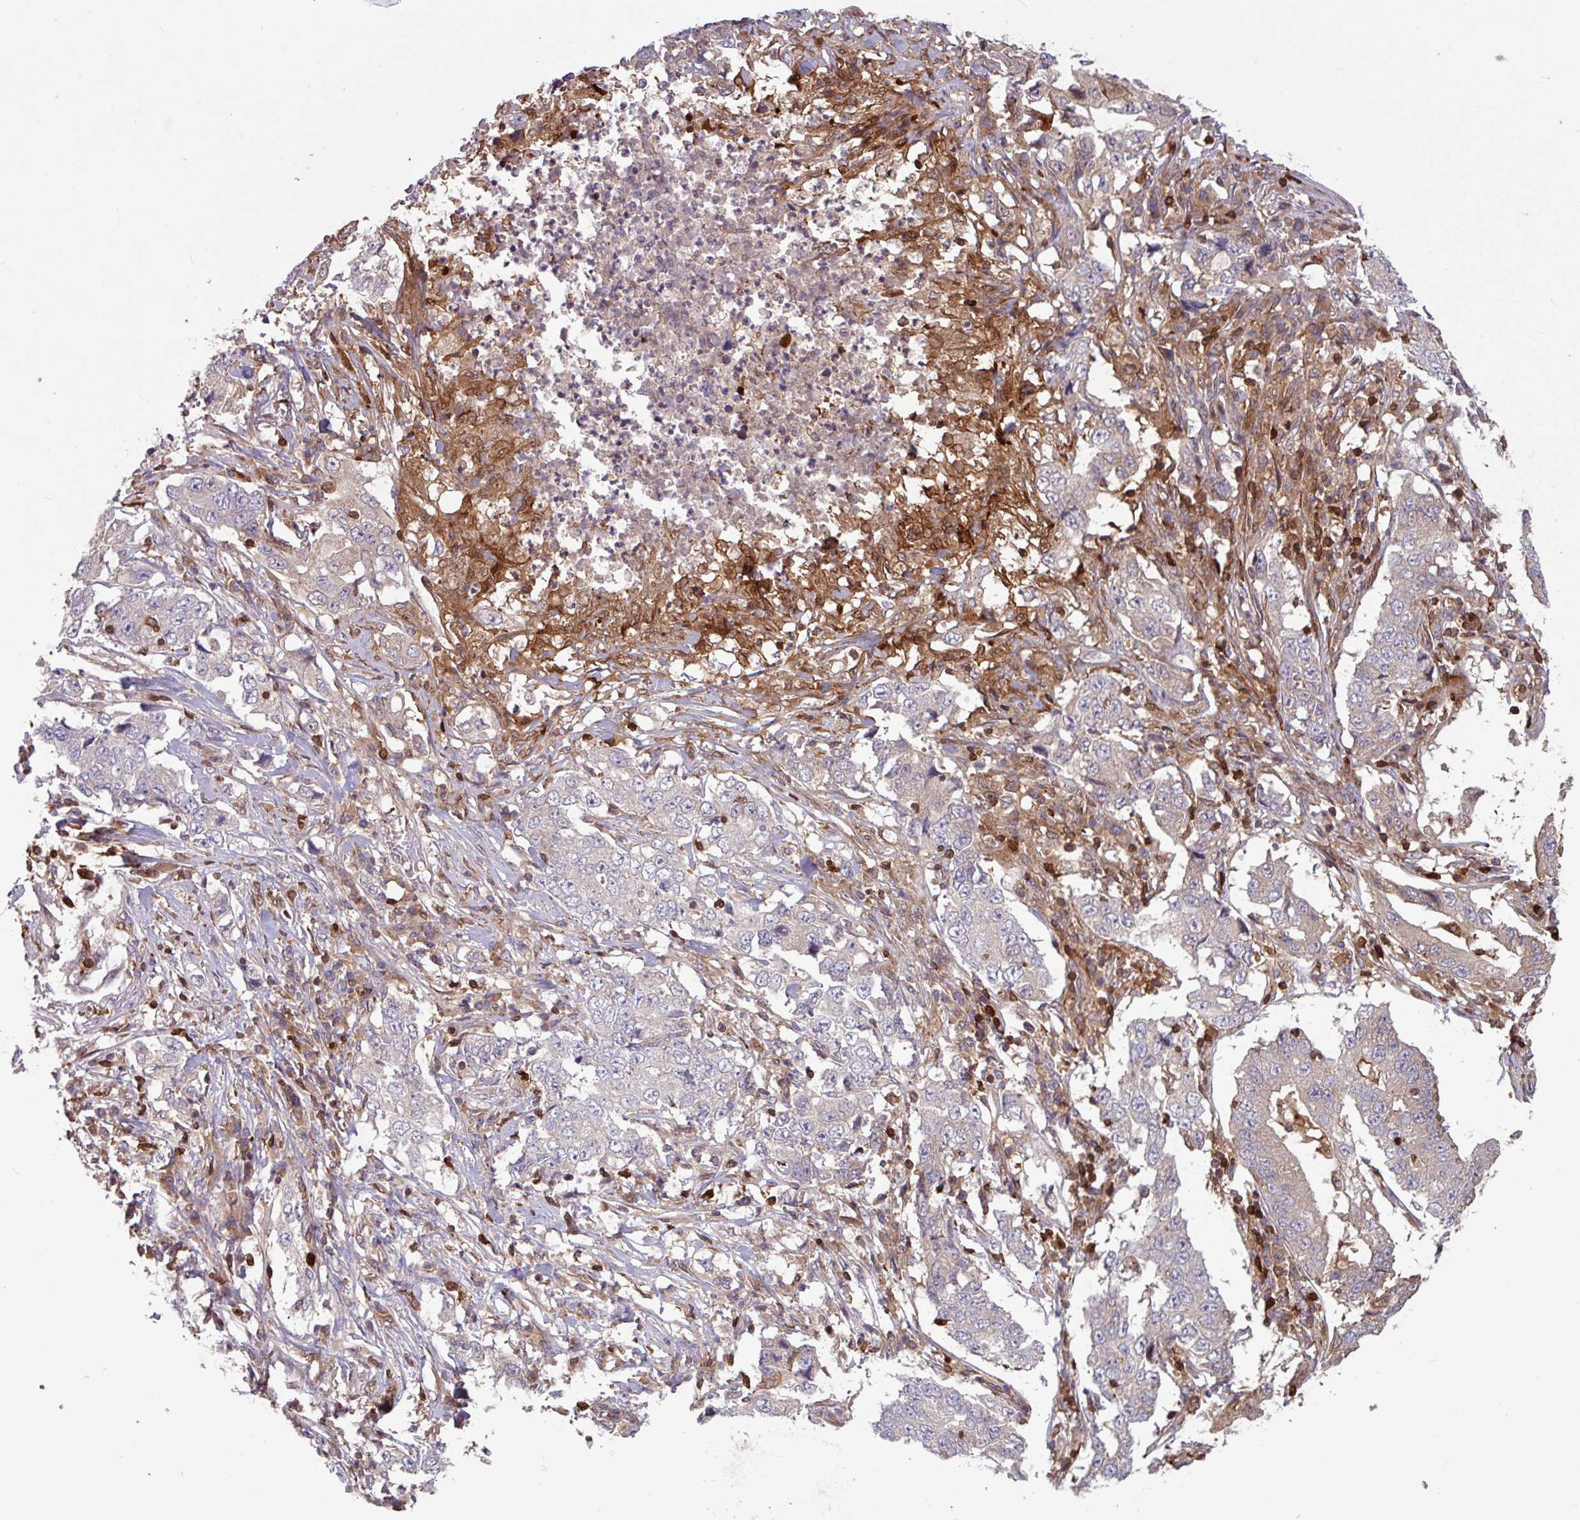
{"staining": {"intensity": "weak", "quantity": "<25%", "location": "cytoplasmic/membranous"}, "tissue": "lung cancer", "cell_type": "Tumor cells", "image_type": "cancer", "snomed": [{"axis": "morphology", "description": "Adenocarcinoma, NOS"}, {"axis": "topography", "description": "Lung"}], "caption": "This photomicrograph is of lung cancer (adenocarcinoma) stained with immunohistochemistry (IHC) to label a protein in brown with the nuclei are counter-stained blue. There is no staining in tumor cells.", "gene": "SEC61G", "patient": {"sex": "female", "age": 51}}